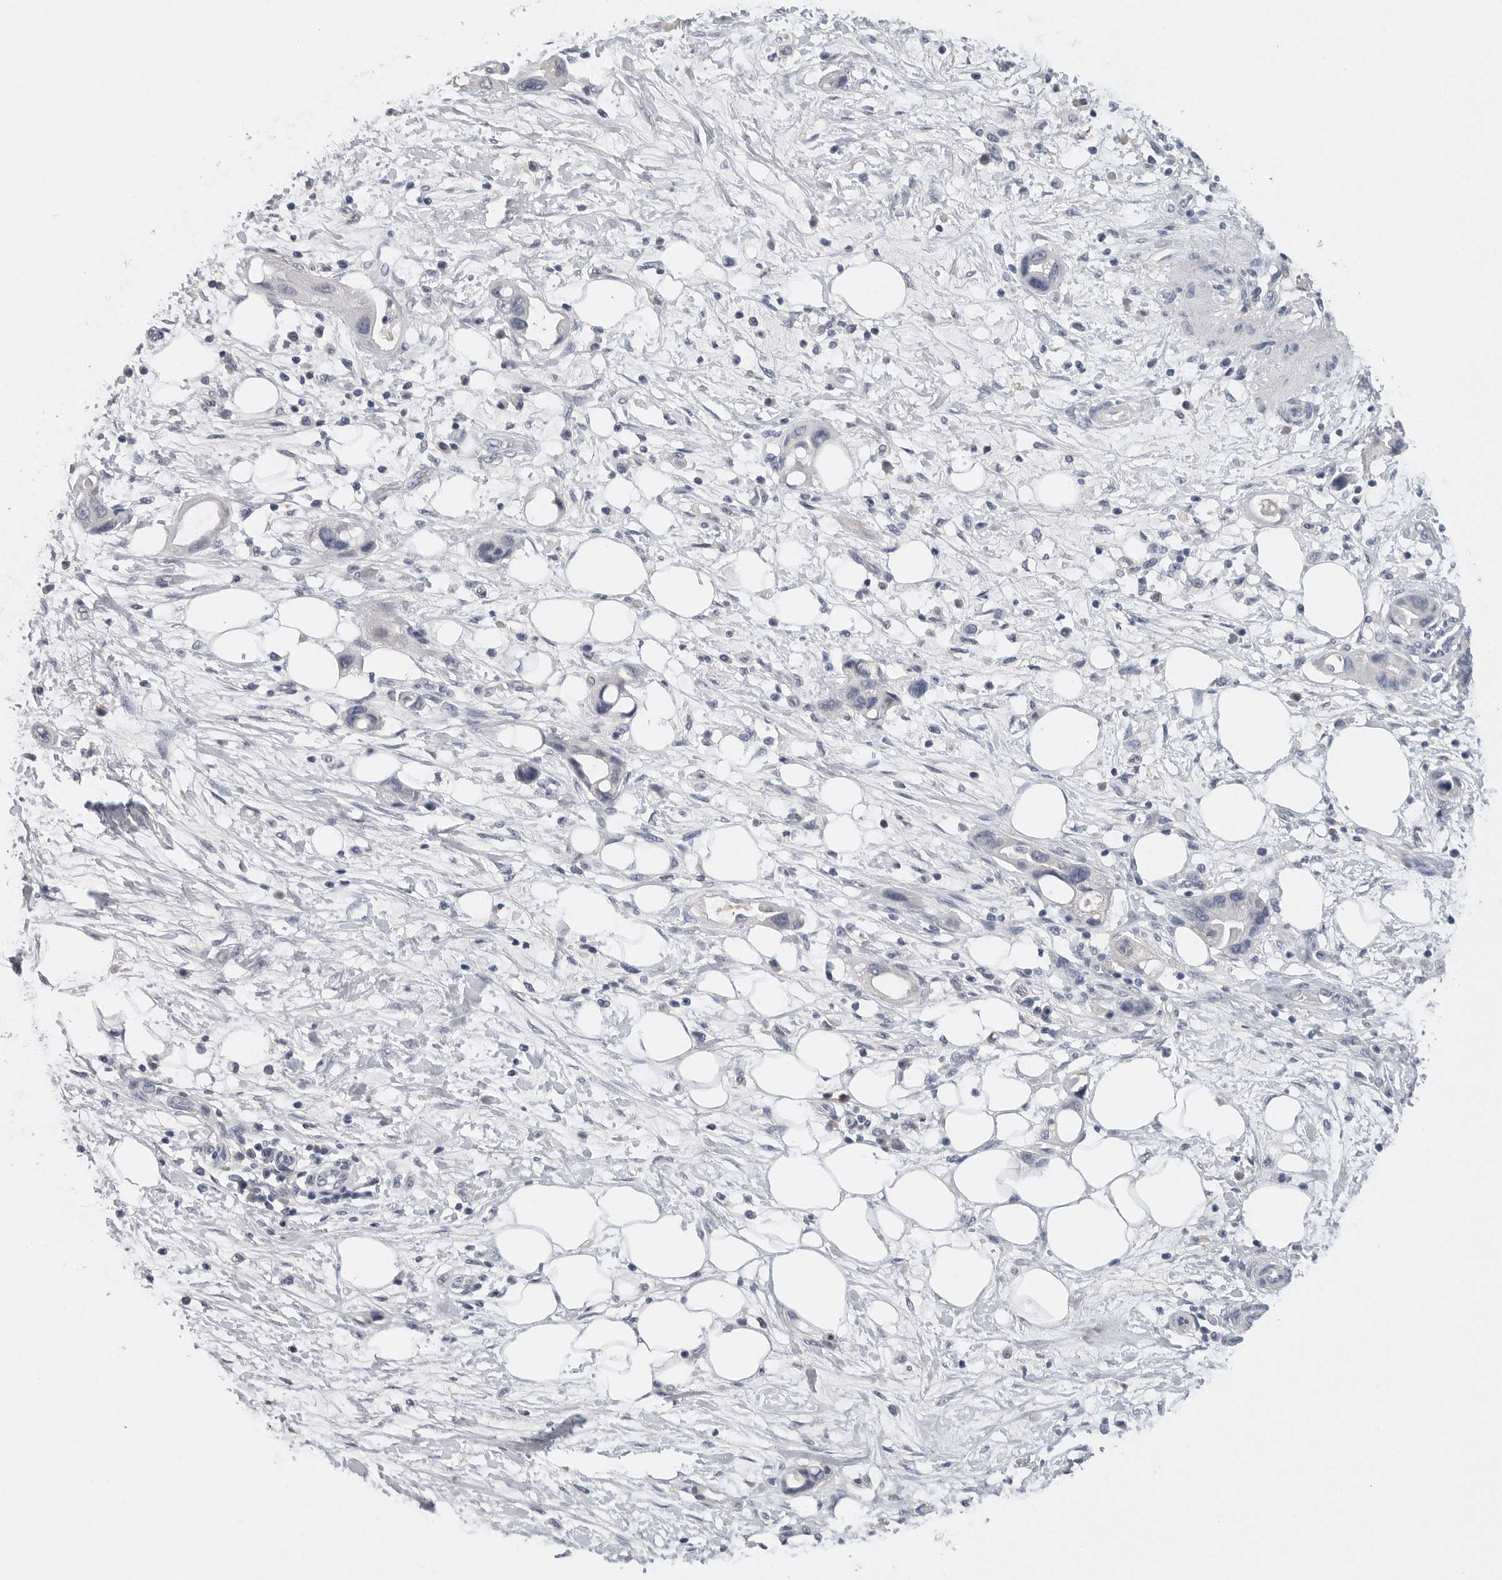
{"staining": {"intensity": "negative", "quantity": "none", "location": "none"}, "tissue": "pancreatic cancer", "cell_type": "Tumor cells", "image_type": "cancer", "snomed": [{"axis": "morphology", "description": "Adenocarcinoma, NOS"}, {"axis": "topography", "description": "Pancreas"}], "caption": "IHC photomicrograph of human pancreatic cancer stained for a protein (brown), which displays no positivity in tumor cells.", "gene": "FABP6", "patient": {"sex": "female", "age": 57}}